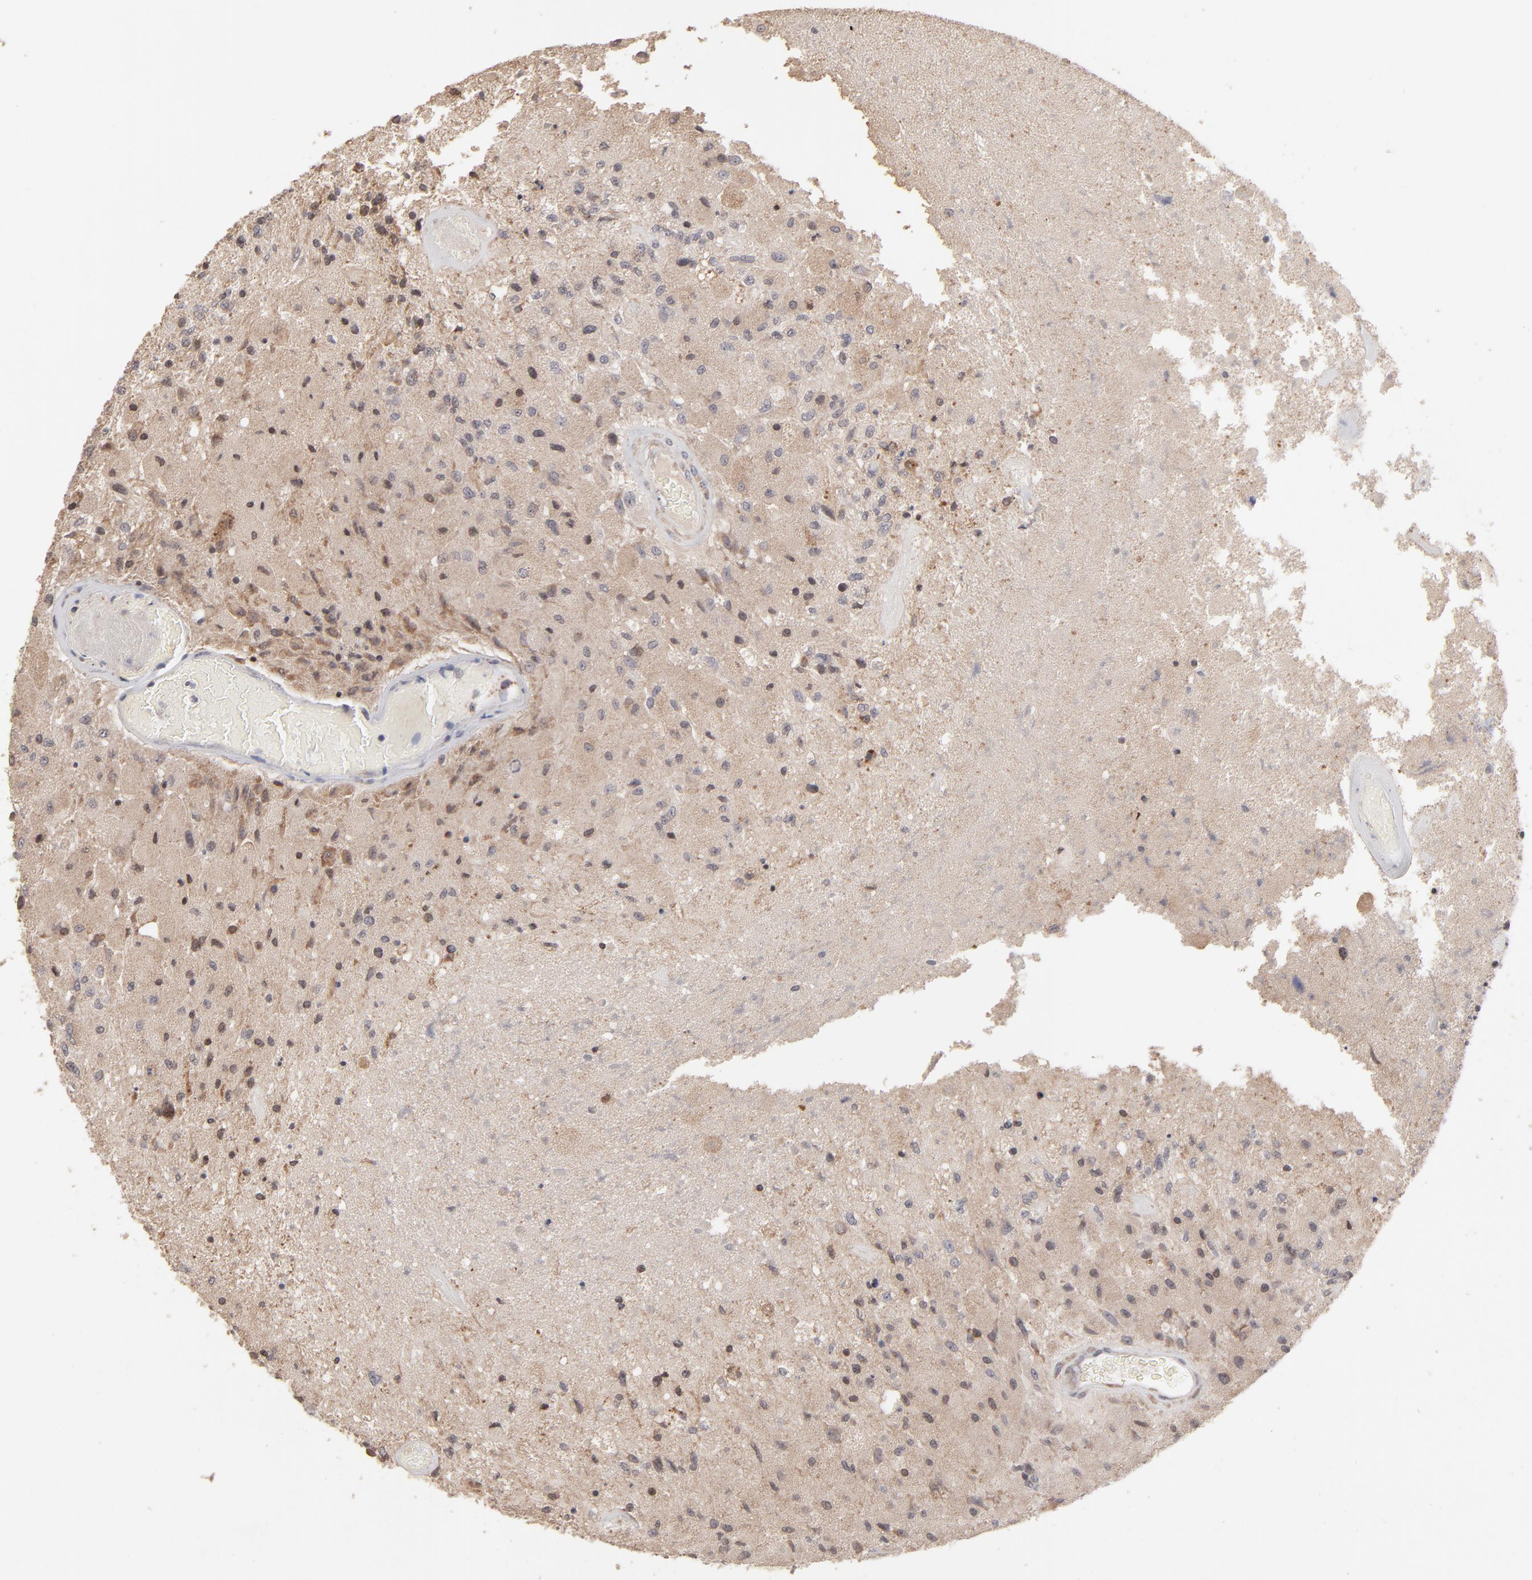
{"staining": {"intensity": "moderate", "quantity": "25%-75%", "location": "cytoplasmic/membranous,nuclear"}, "tissue": "glioma", "cell_type": "Tumor cells", "image_type": "cancer", "snomed": [{"axis": "morphology", "description": "Normal tissue, NOS"}, {"axis": "morphology", "description": "Glioma, malignant, High grade"}, {"axis": "topography", "description": "Cerebral cortex"}], "caption": "Tumor cells reveal medium levels of moderate cytoplasmic/membranous and nuclear positivity in about 25%-75% of cells in human glioma.", "gene": "ARIH1", "patient": {"sex": "male", "age": 77}}